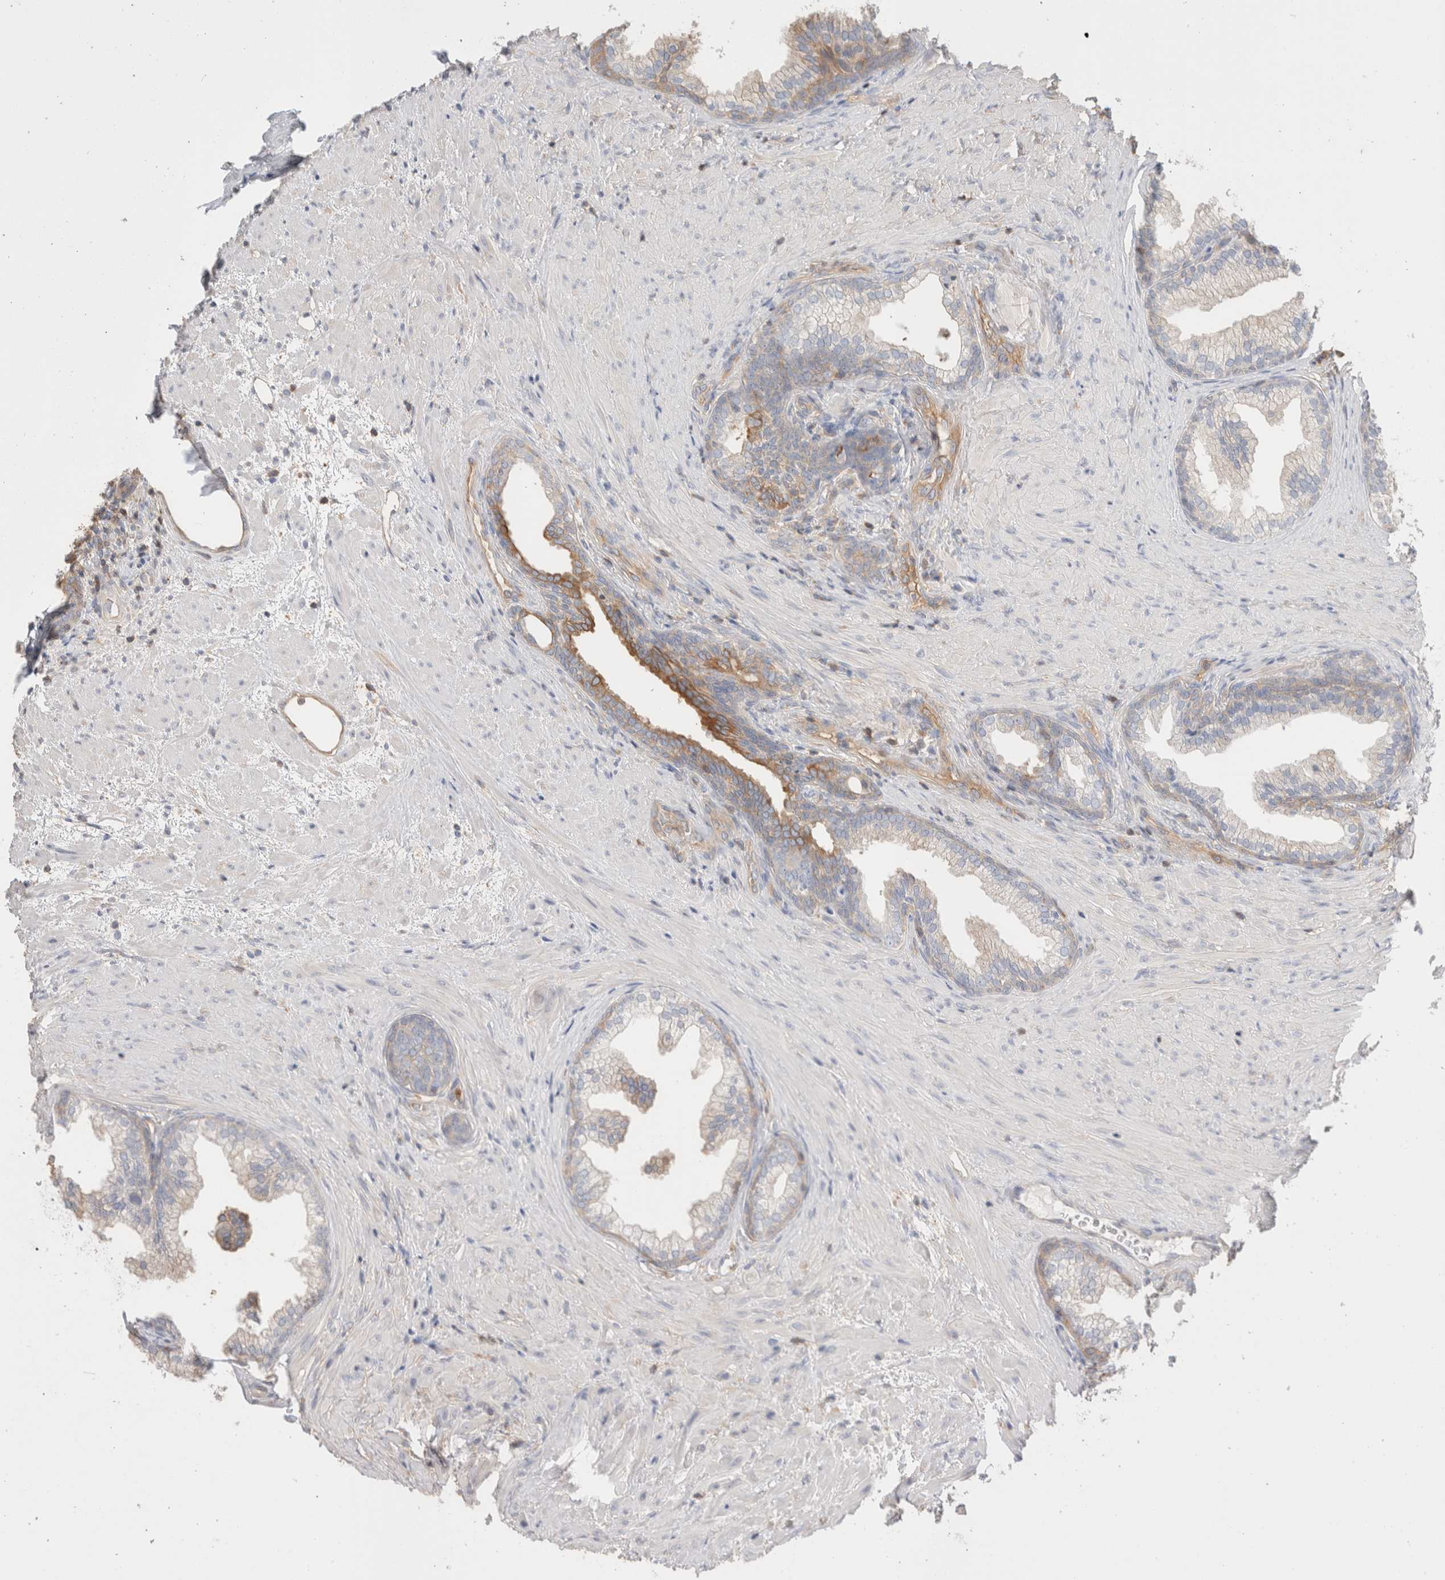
{"staining": {"intensity": "moderate", "quantity": "<25%", "location": "cytoplasmic/membranous"}, "tissue": "prostate", "cell_type": "Glandular cells", "image_type": "normal", "snomed": [{"axis": "morphology", "description": "Normal tissue, NOS"}, {"axis": "topography", "description": "Prostate"}], "caption": "High-magnification brightfield microscopy of unremarkable prostate stained with DAB (3,3'-diaminobenzidine) (brown) and counterstained with hematoxylin (blue). glandular cells exhibit moderate cytoplasmic/membranous expression is present in about<25% of cells.", "gene": "CAPN2", "patient": {"sex": "male", "age": 76}}